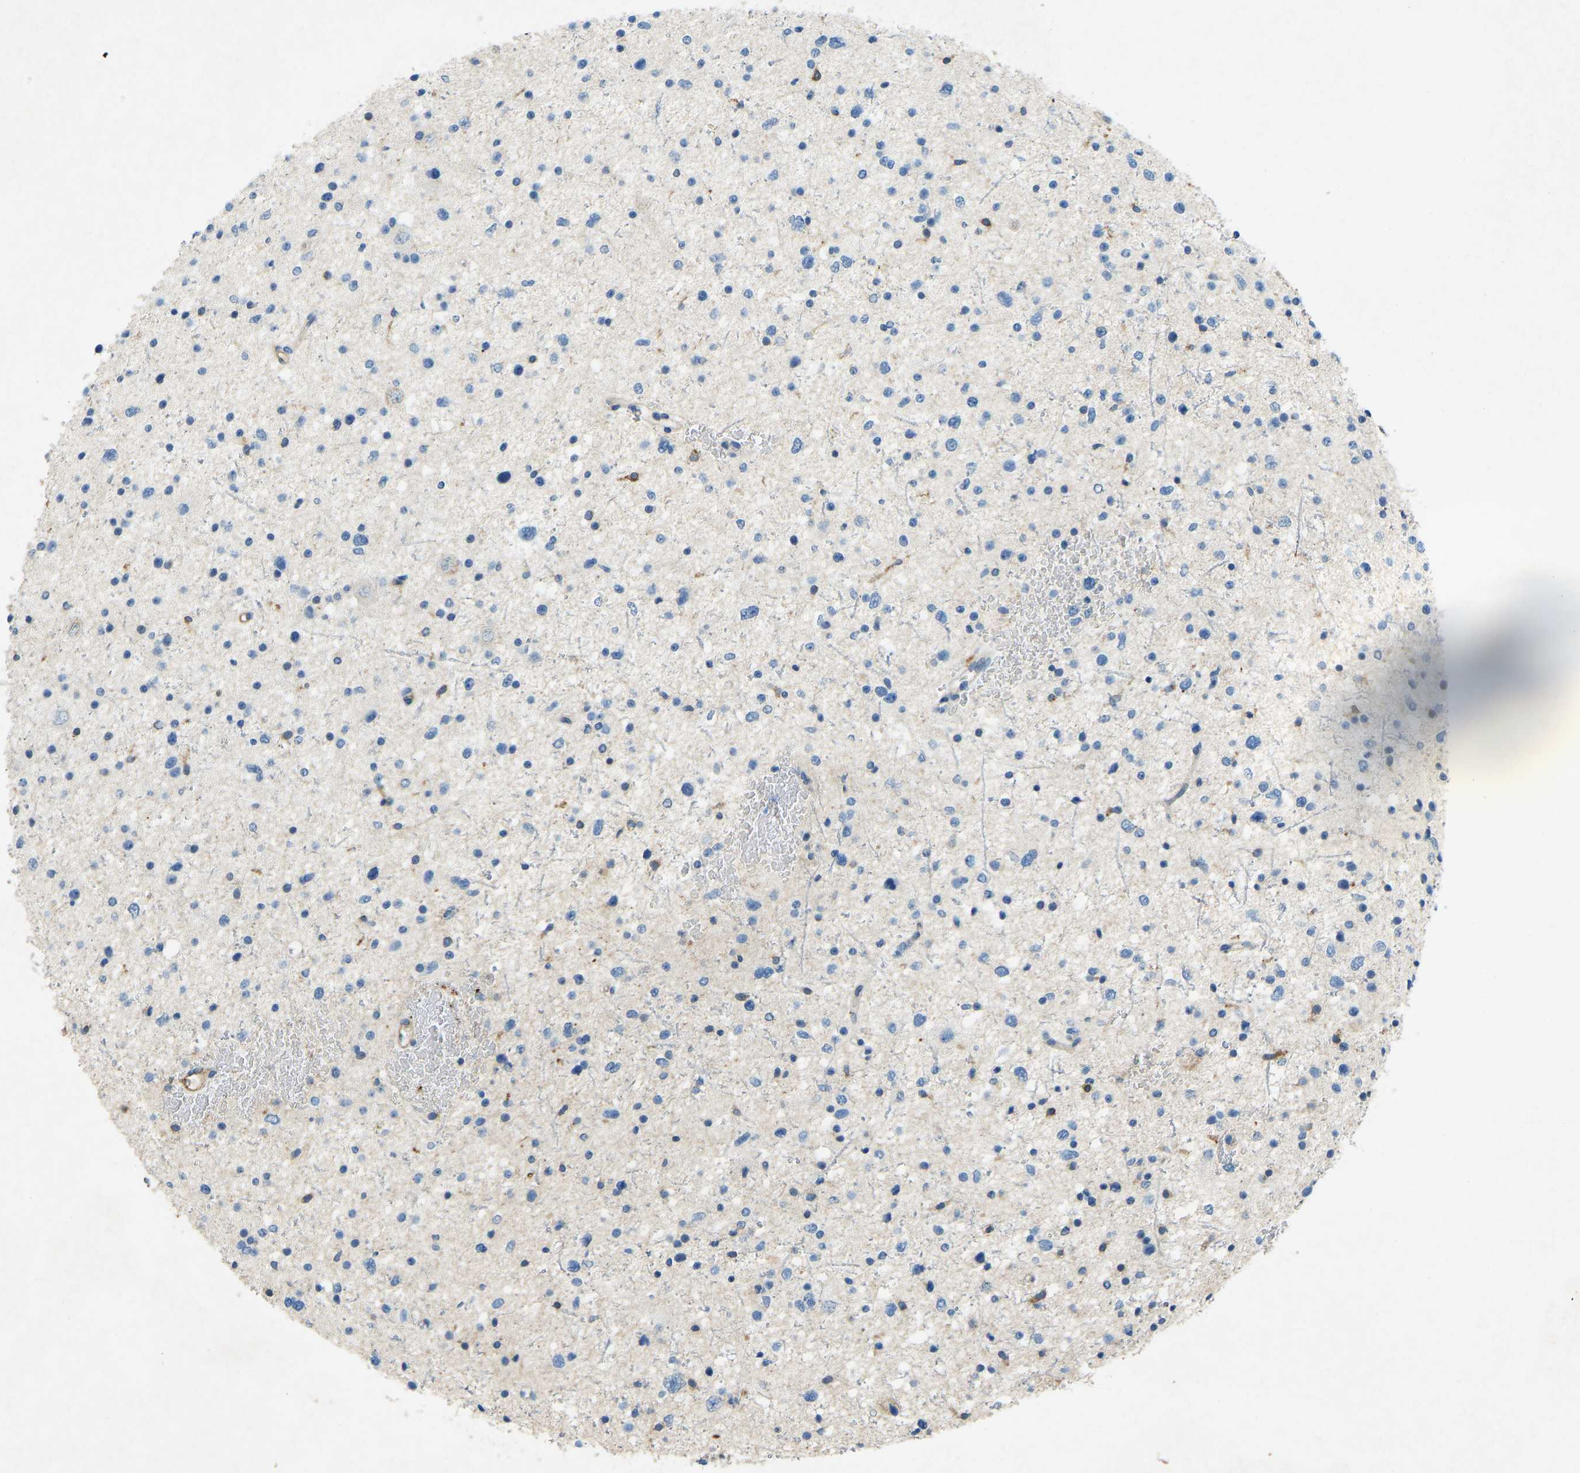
{"staining": {"intensity": "negative", "quantity": "none", "location": "none"}, "tissue": "glioma", "cell_type": "Tumor cells", "image_type": "cancer", "snomed": [{"axis": "morphology", "description": "Glioma, malignant, Low grade"}, {"axis": "topography", "description": "Brain"}], "caption": "Tumor cells show no significant protein positivity in malignant glioma (low-grade).", "gene": "THBS4", "patient": {"sex": "female", "age": 37}}